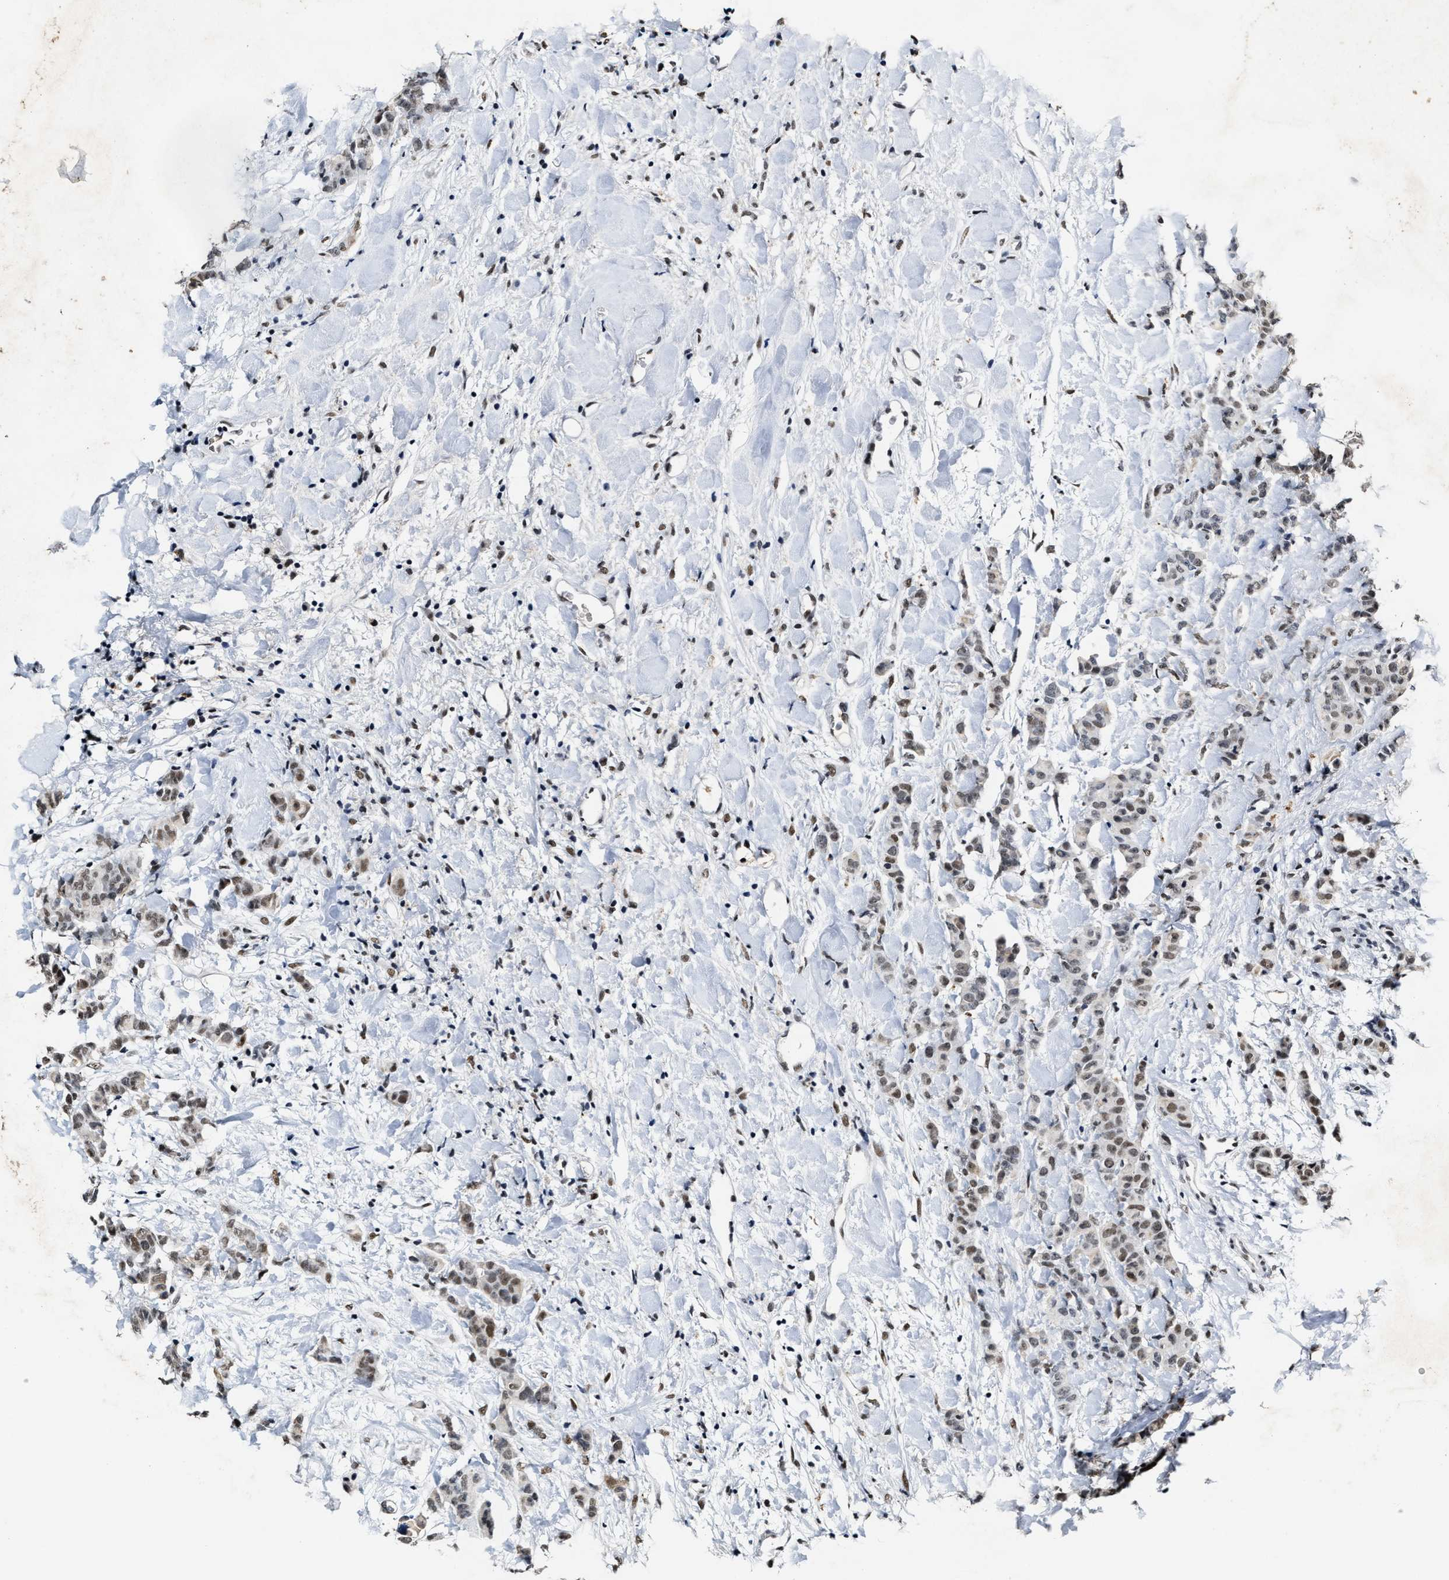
{"staining": {"intensity": "weak", "quantity": ">75%", "location": "nuclear"}, "tissue": "breast cancer", "cell_type": "Tumor cells", "image_type": "cancer", "snomed": [{"axis": "morphology", "description": "Normal tissue, NOS"}, {"axis": "morphology", "description": "Duct carcinoma"}, {"axis": "topography", "description": "Breast"}], "caption": "Infiltrating ductal carcinoma (breast) tissue exhibits weak nuclear staining in approximately >75% of tumor cells, visualized by immunohistochemistry.", "gene": "INIP", "patient": {"sex": "female", "age": 40}}